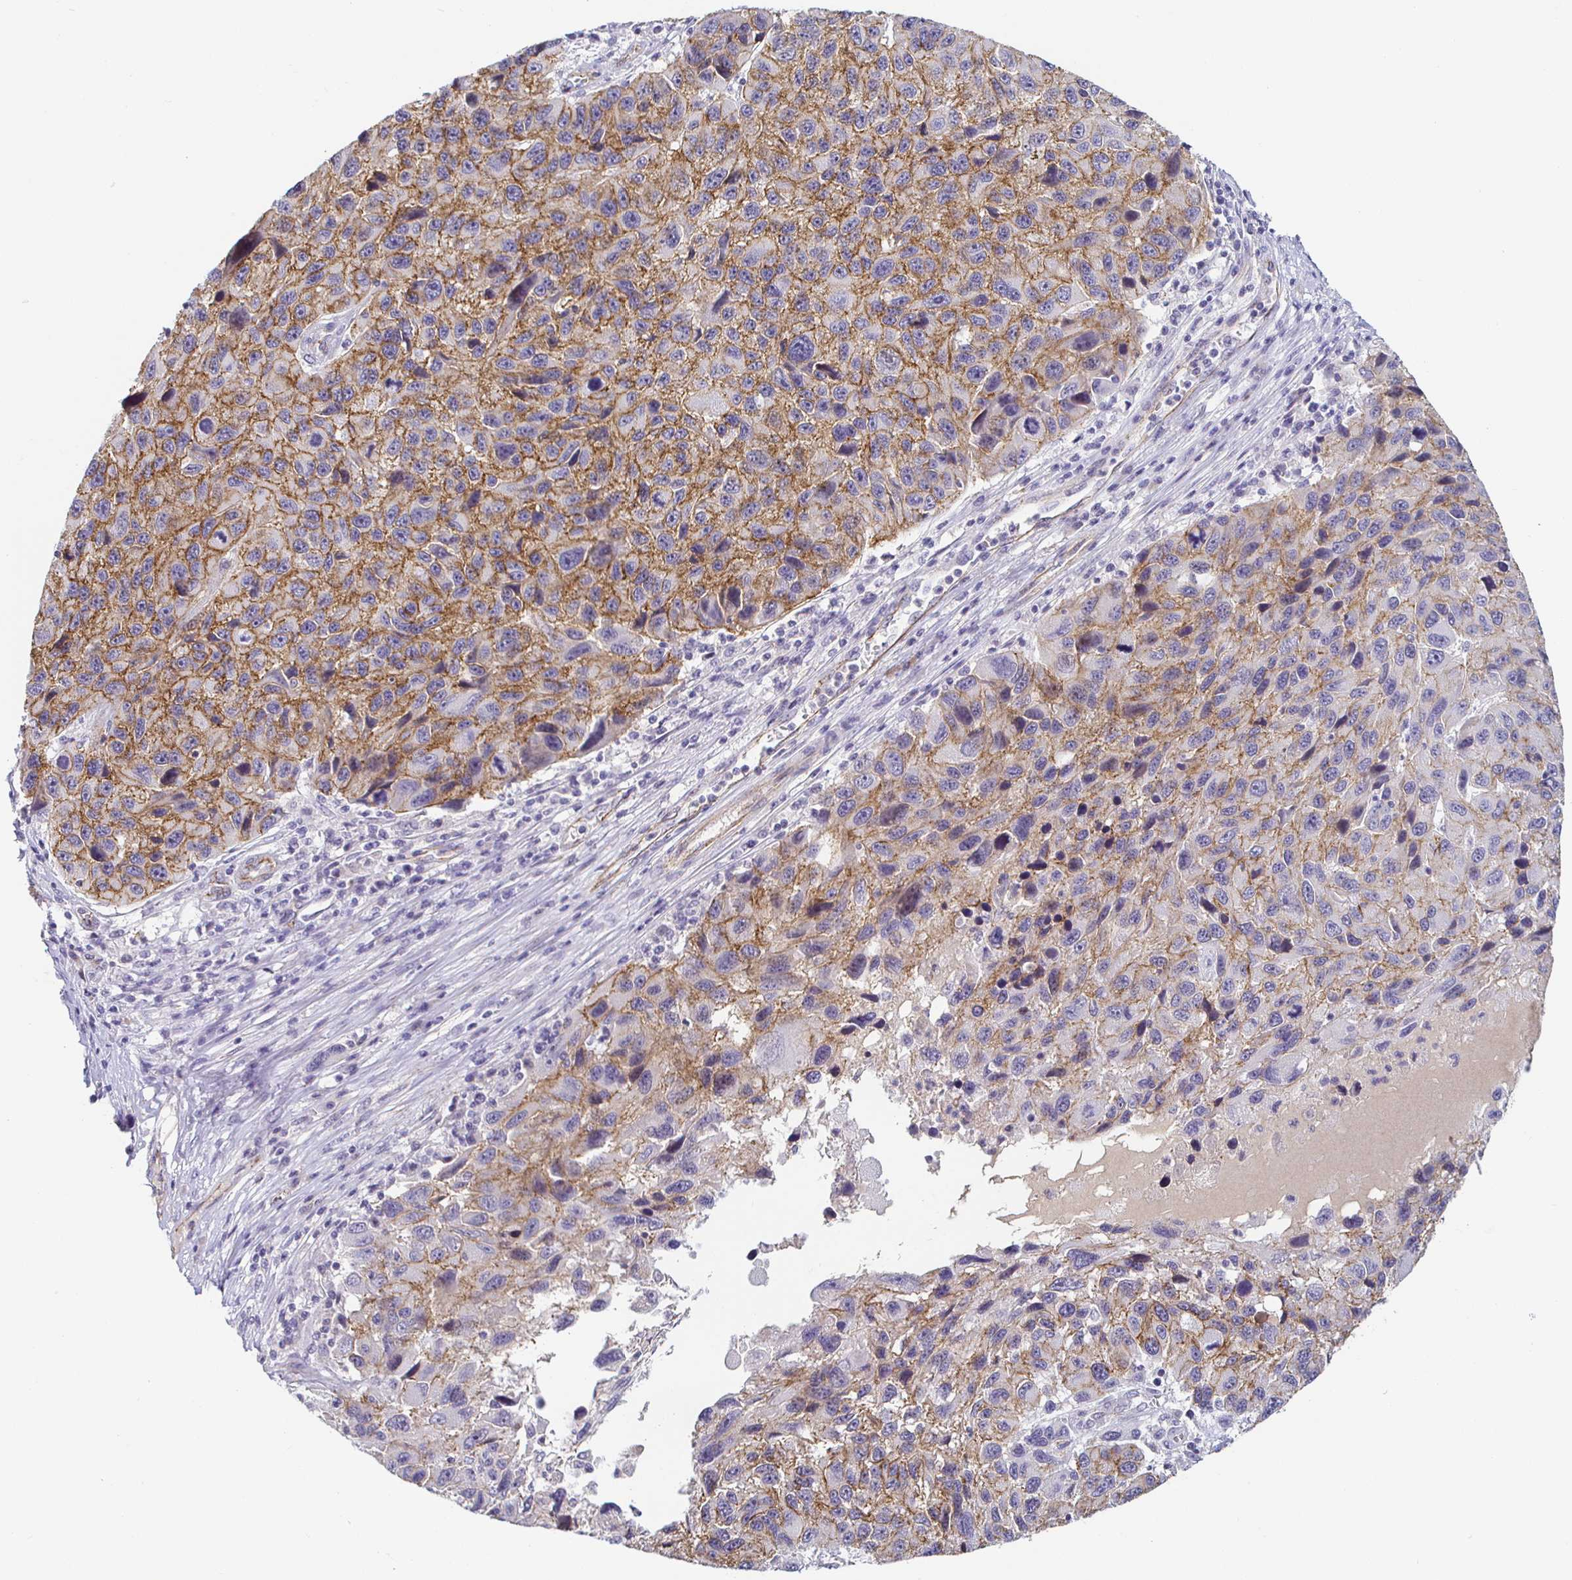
{"staining": {"intensity": "moderate", "quantity": ">75%", "location": "cytoplasmic/membranous"}, "tissue": "melanoma", "cell_type": "Tumor cells", "image_type": "cancer", "snomed": [{"axis": "morphology", "description": "Malignant melanoma, NOS"}, {"axis": "topography", "description": "Skin"}], "caption": "Melanoma stained with a brown dye displays moderate cytoplasmic/membranous positive positivity in approximately >75% of tumor cells.", "gene": "PIWIL3", "patient": {"sex": "male", "age": 53}}